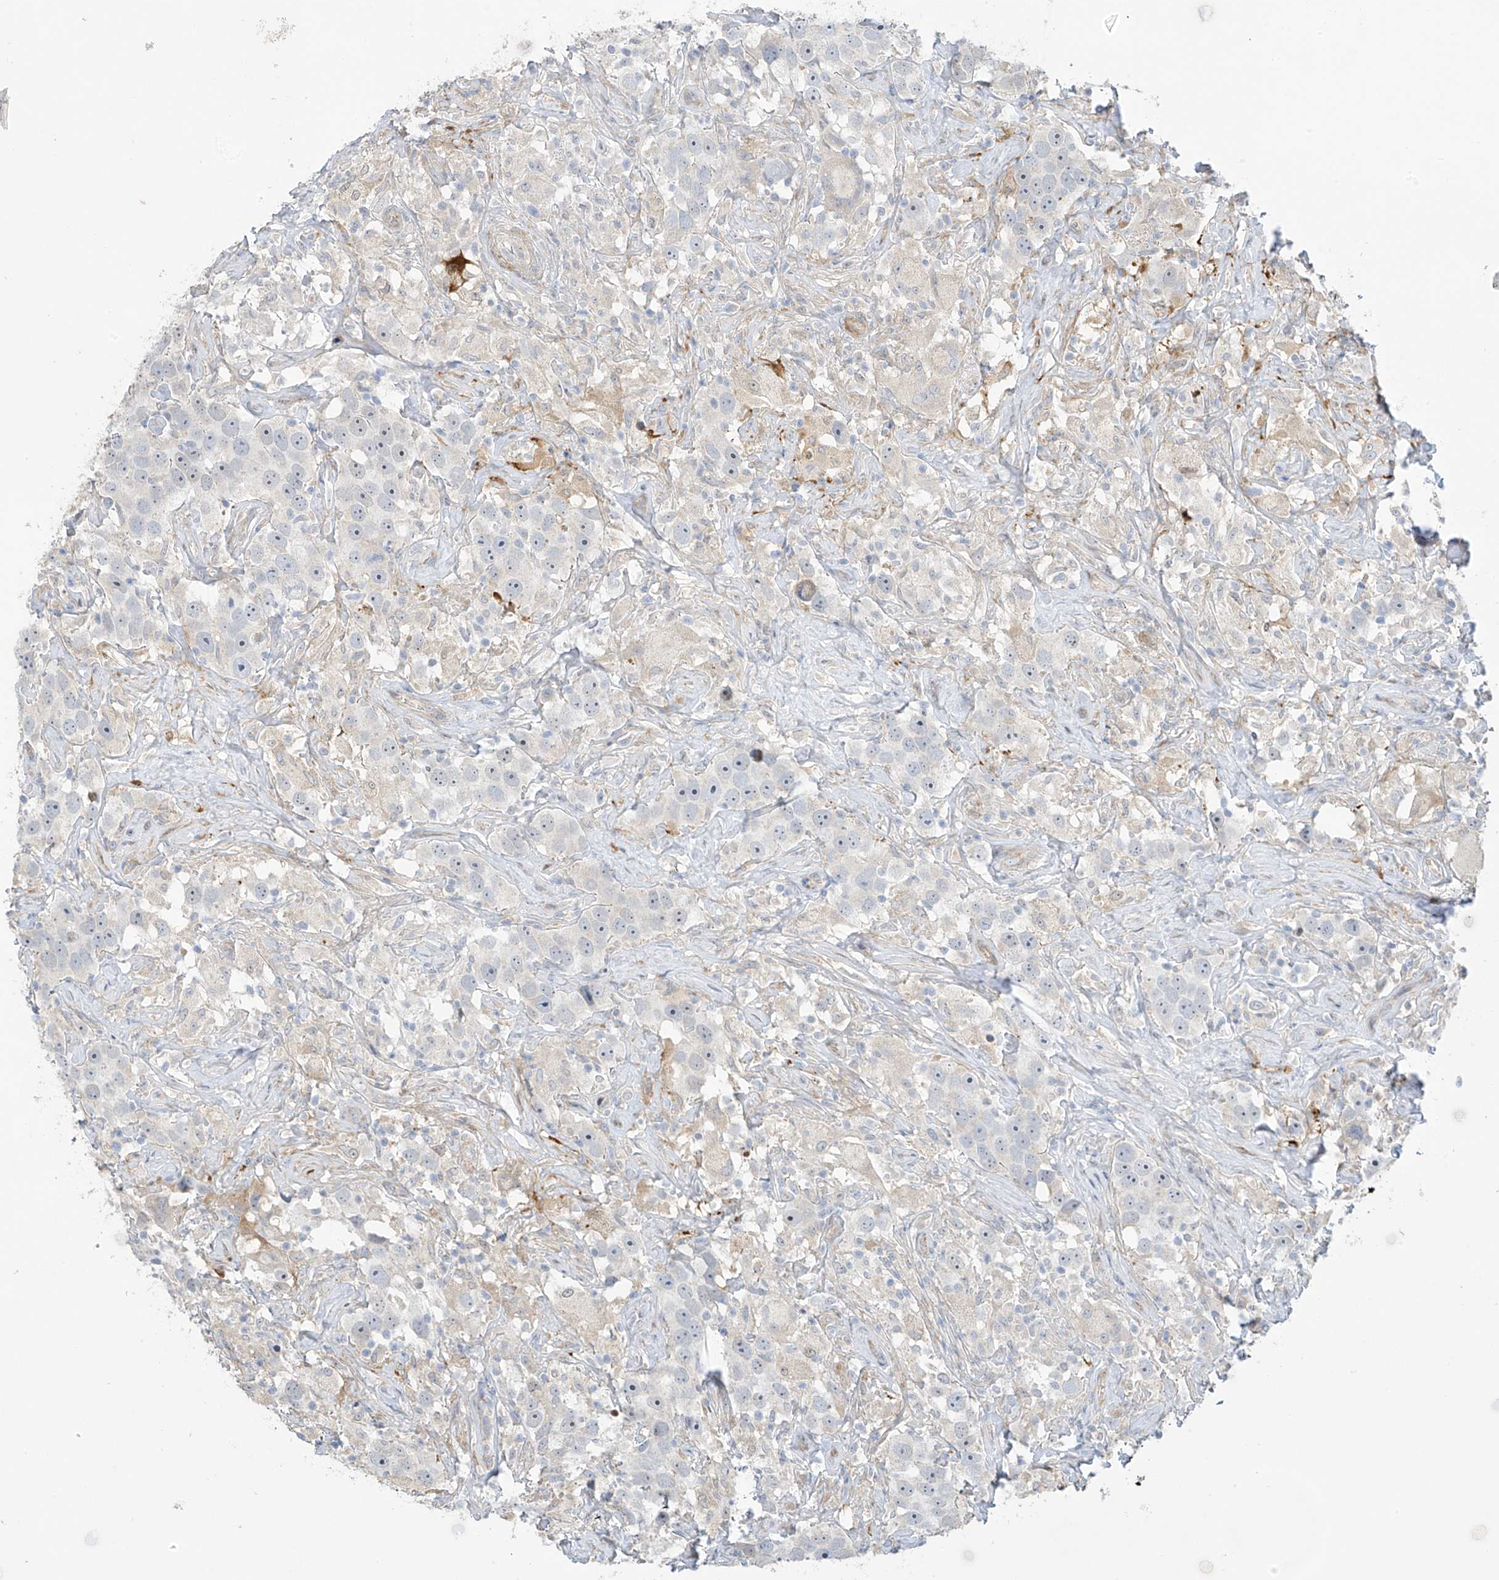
{"staining": {"intensity": "negative", "quantity": "none", "location": "none"}, "tissue": "testis cancer", "cell_type": "Tumor cells", "image_type": "cancer", "snomed": [{"axis": "morphology", "description": "Seminoma, NOS"}, {"axis": "topography", "description": "Testis"}], "caption": "The photomicrograph reveals no significant positivity in tumor cells of seminoma (testis).", "gene": "ZNF641", "patient": {"sex": "male", "age": 49}}